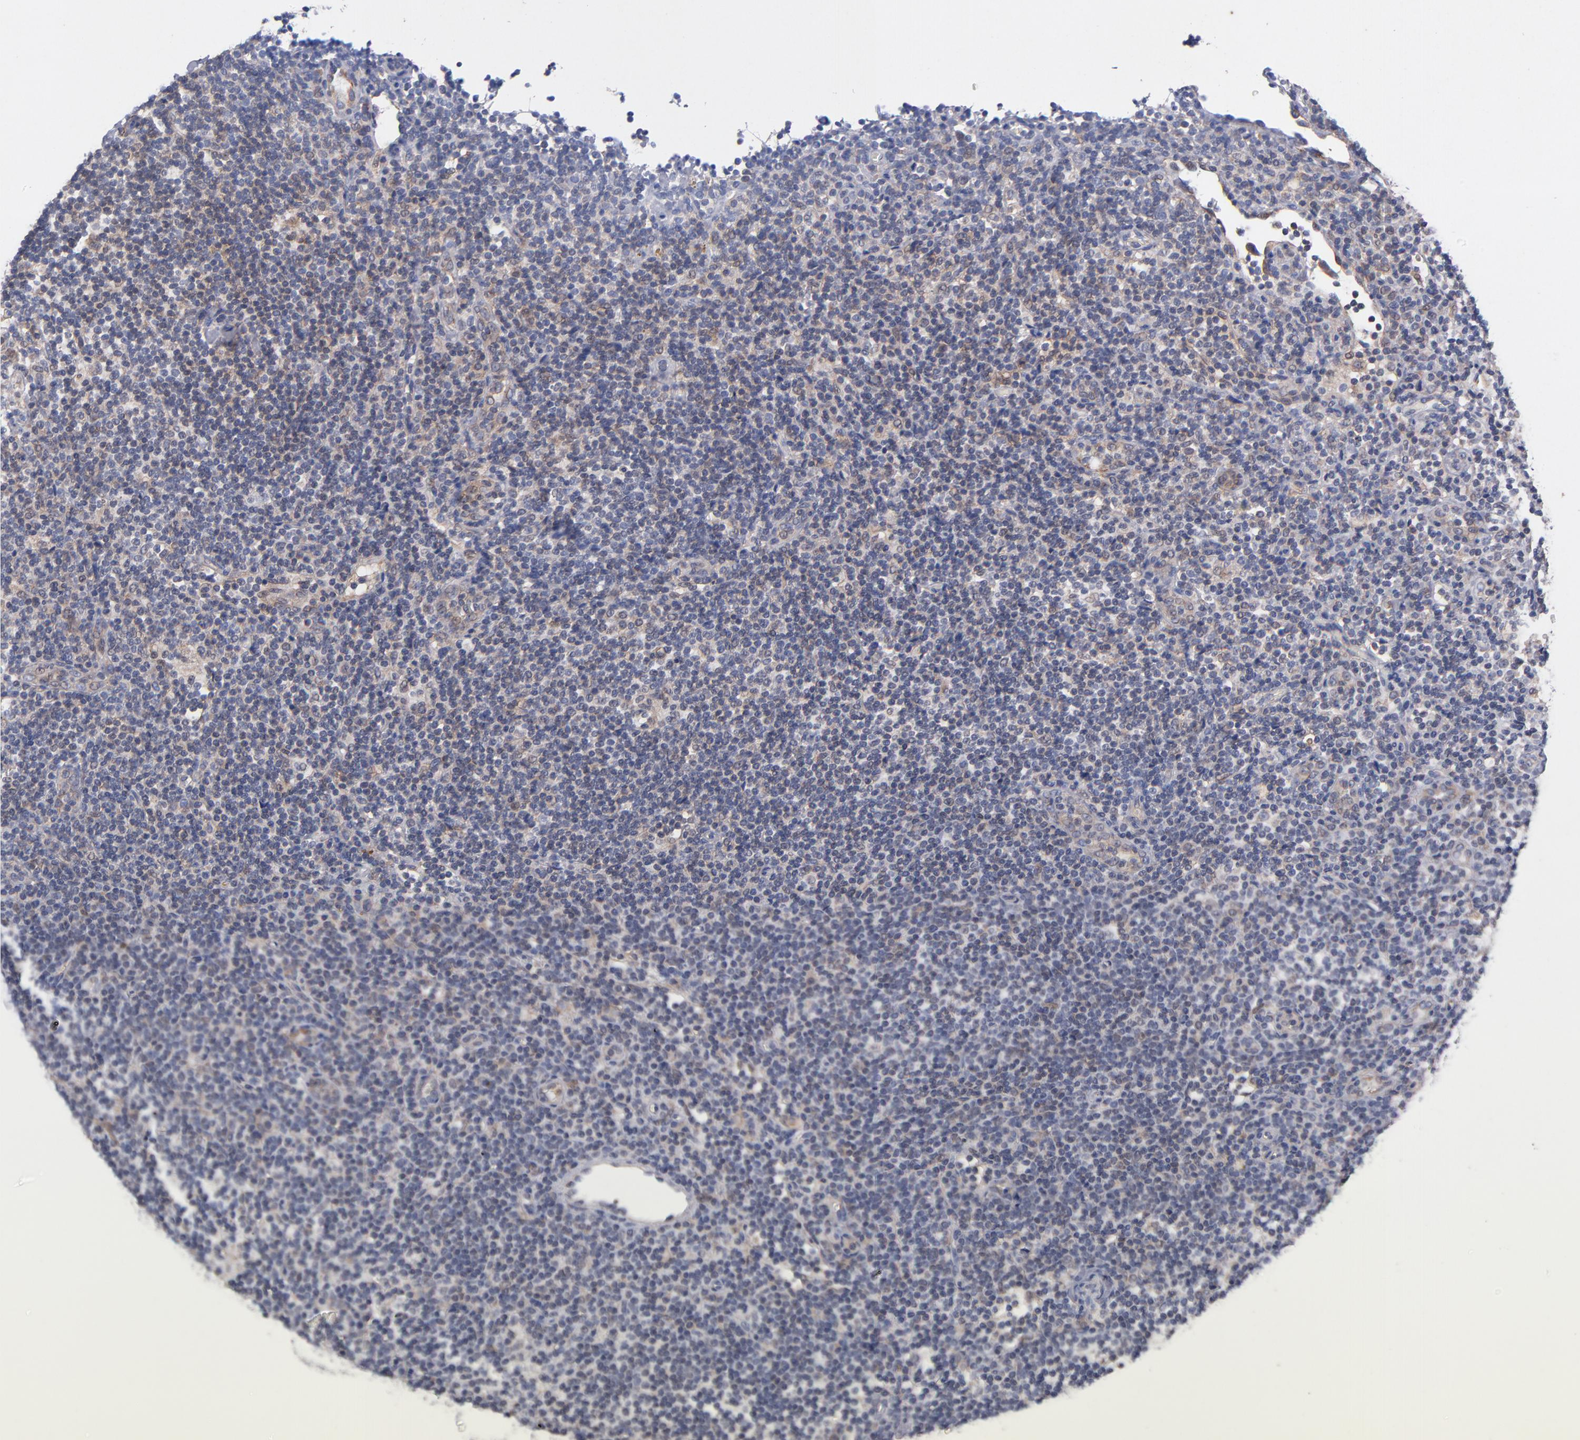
{"staining": {"intensity": "weak", "quantity": "<25%", "location": "cytoplasmic/membranous"}, "tissue": "lymphoma", "cell_type": "Tumor cells", "image_type": "cancer", "snomed": [{"axis": "morphology", "description": "Malignant lymphoma, non-Hodgkin's type, Low grade"}, {"axis": "topography", "description": "Lymph node"}], "caption": "Immunohistochemistry (IHC) of human lymphoma displays no positivity in tumor cells.", "gene": "GMFG", "patient": {"sex": "female", "age": 76}}